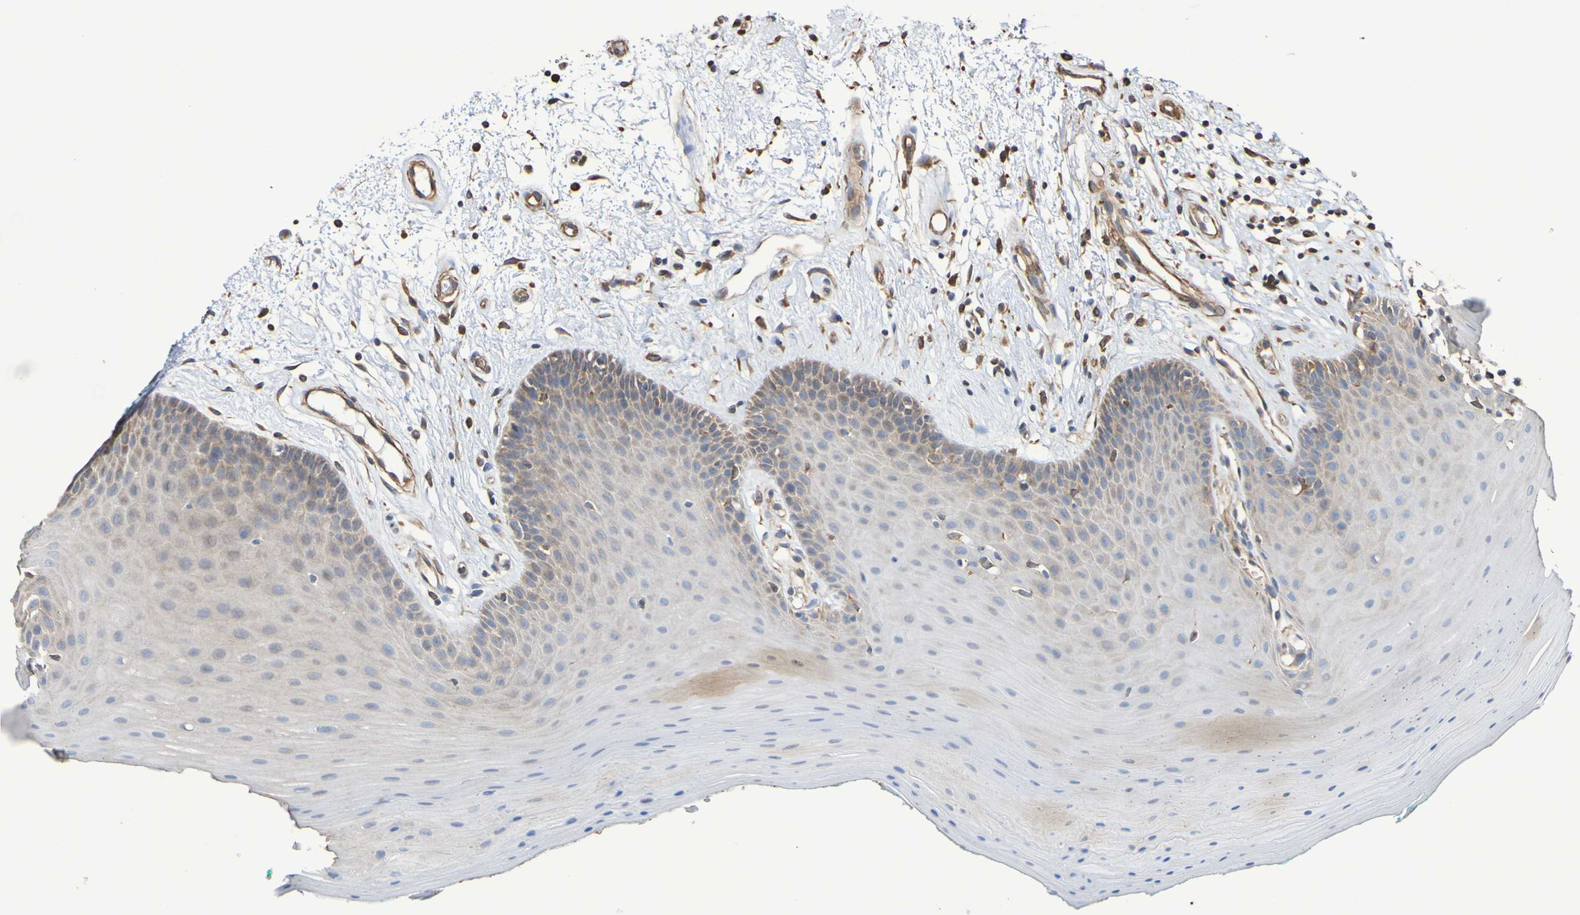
{"staining": {"intensity": "weak", "quantity": "<25%", "location": "cytoplasmic/membranous"}, "tissue": "oral mucosa", "cell_type": "Squamous epithelial cells", "image_type": "normal", "snomed": [{"axis": "morphology", "description": "Normal tissue, NOS"}, {"axis": "topography", "description": "Skeletal muscle"}, {"axis": "topography", "description": "Oral tissue"}], "caption": "IHC histopathology image of benign oral mucosa: human oral mucosa stained with DAB reveals no significant protein staining in squamous epithelial cells. (DAB immunohistochemistry, high magnification).", "gene": "RAB11A", "patient": {"sex": "male", "age": 58}}